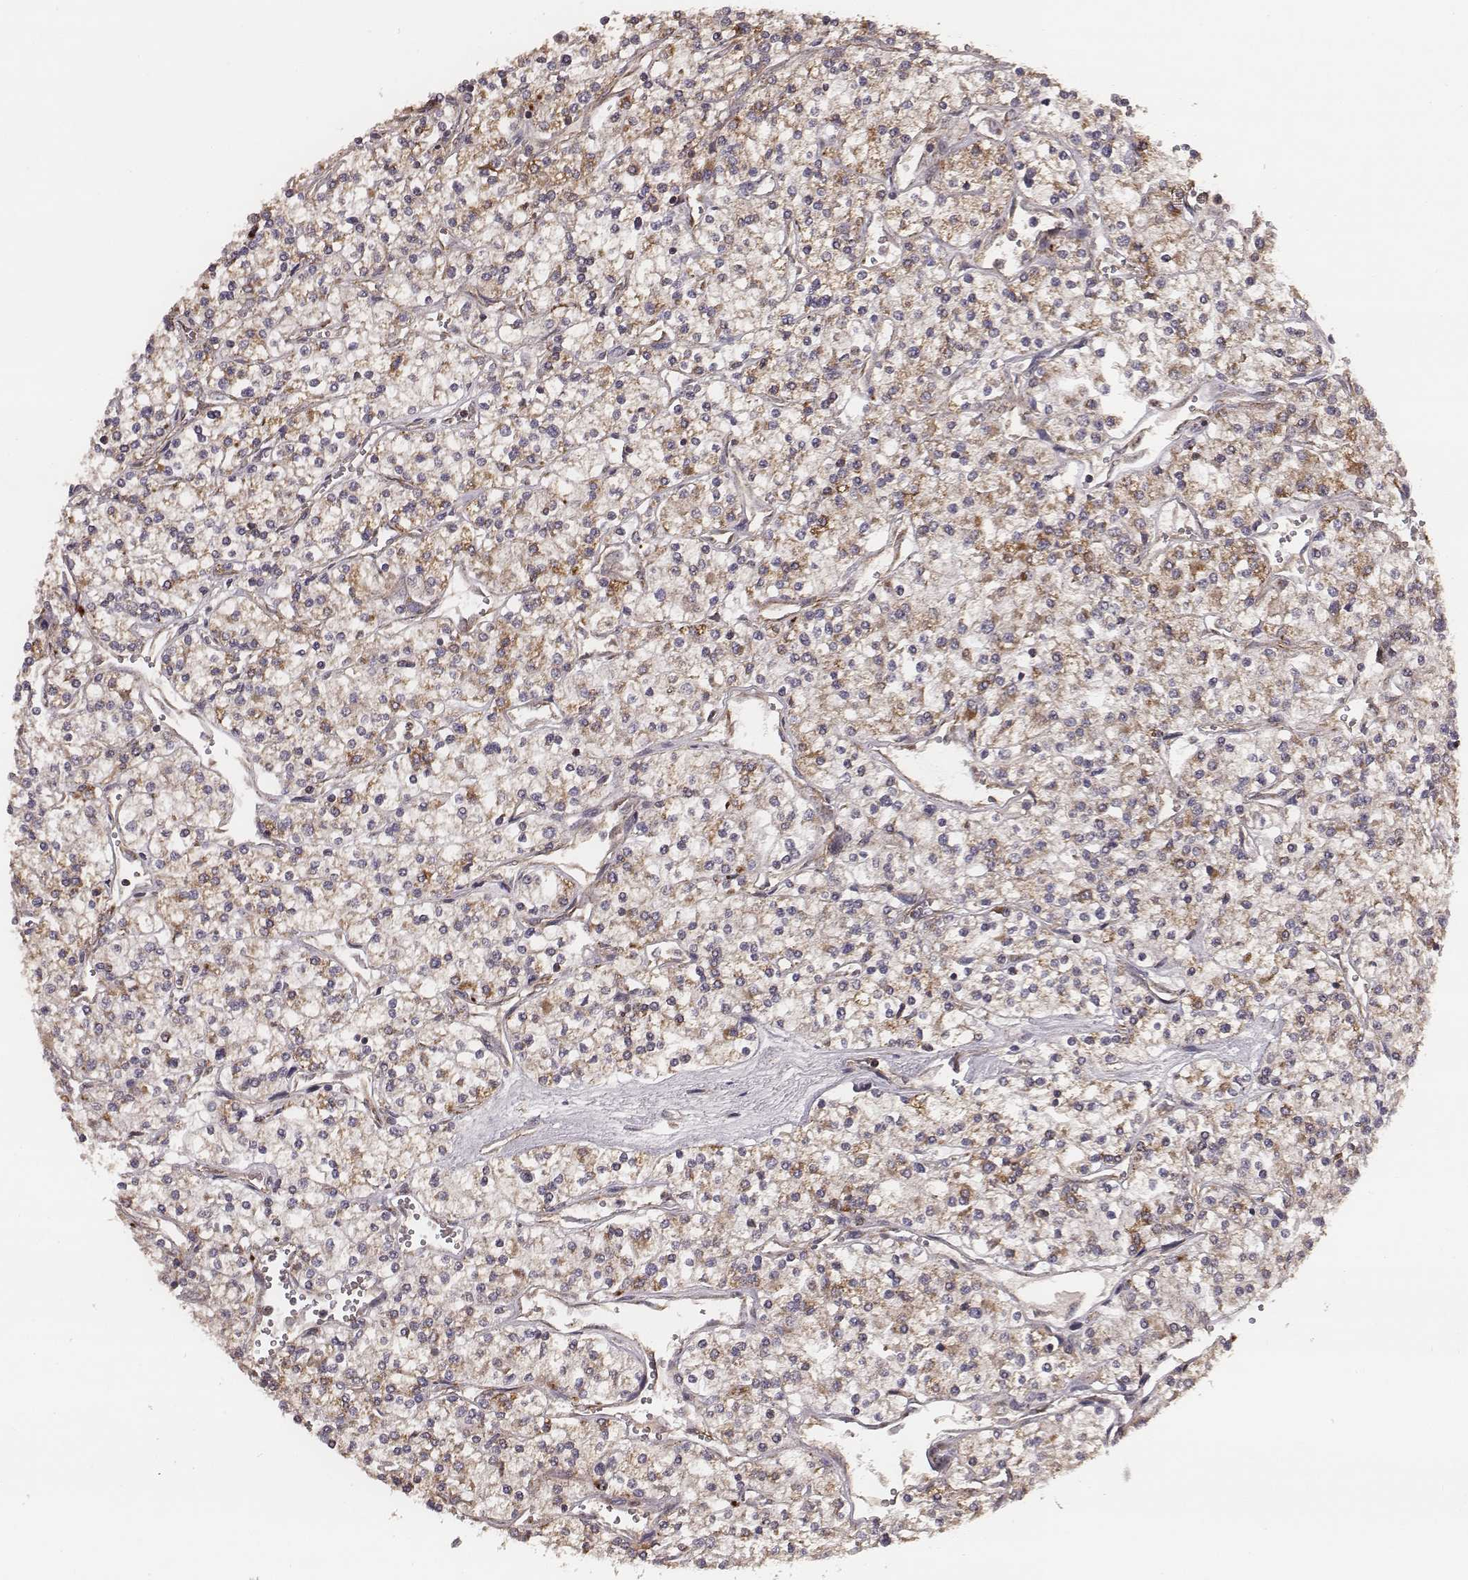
{"staining": {"intensity": "weak", "quantity": "25%-75%", "location": "cytoplasmic/membranous"}, "tissue": "renal cancer", "cell_type": "Tumor cells", "image_type": "cancer", "snomed": [{"axis": "morphology", "description": "Adenocarcinoma, NOS"}, {"axis": "topography", "description": "Kidney"}], "caption": "Protein analysis of renal cancer (adenocarcinoma) tissue demonstrates weak cytoplasmic/membranous expression in about 25%-75% of tumor cells.", "gene": "ZDHHC21", "patient": {"sex": "male", "age": 80}}